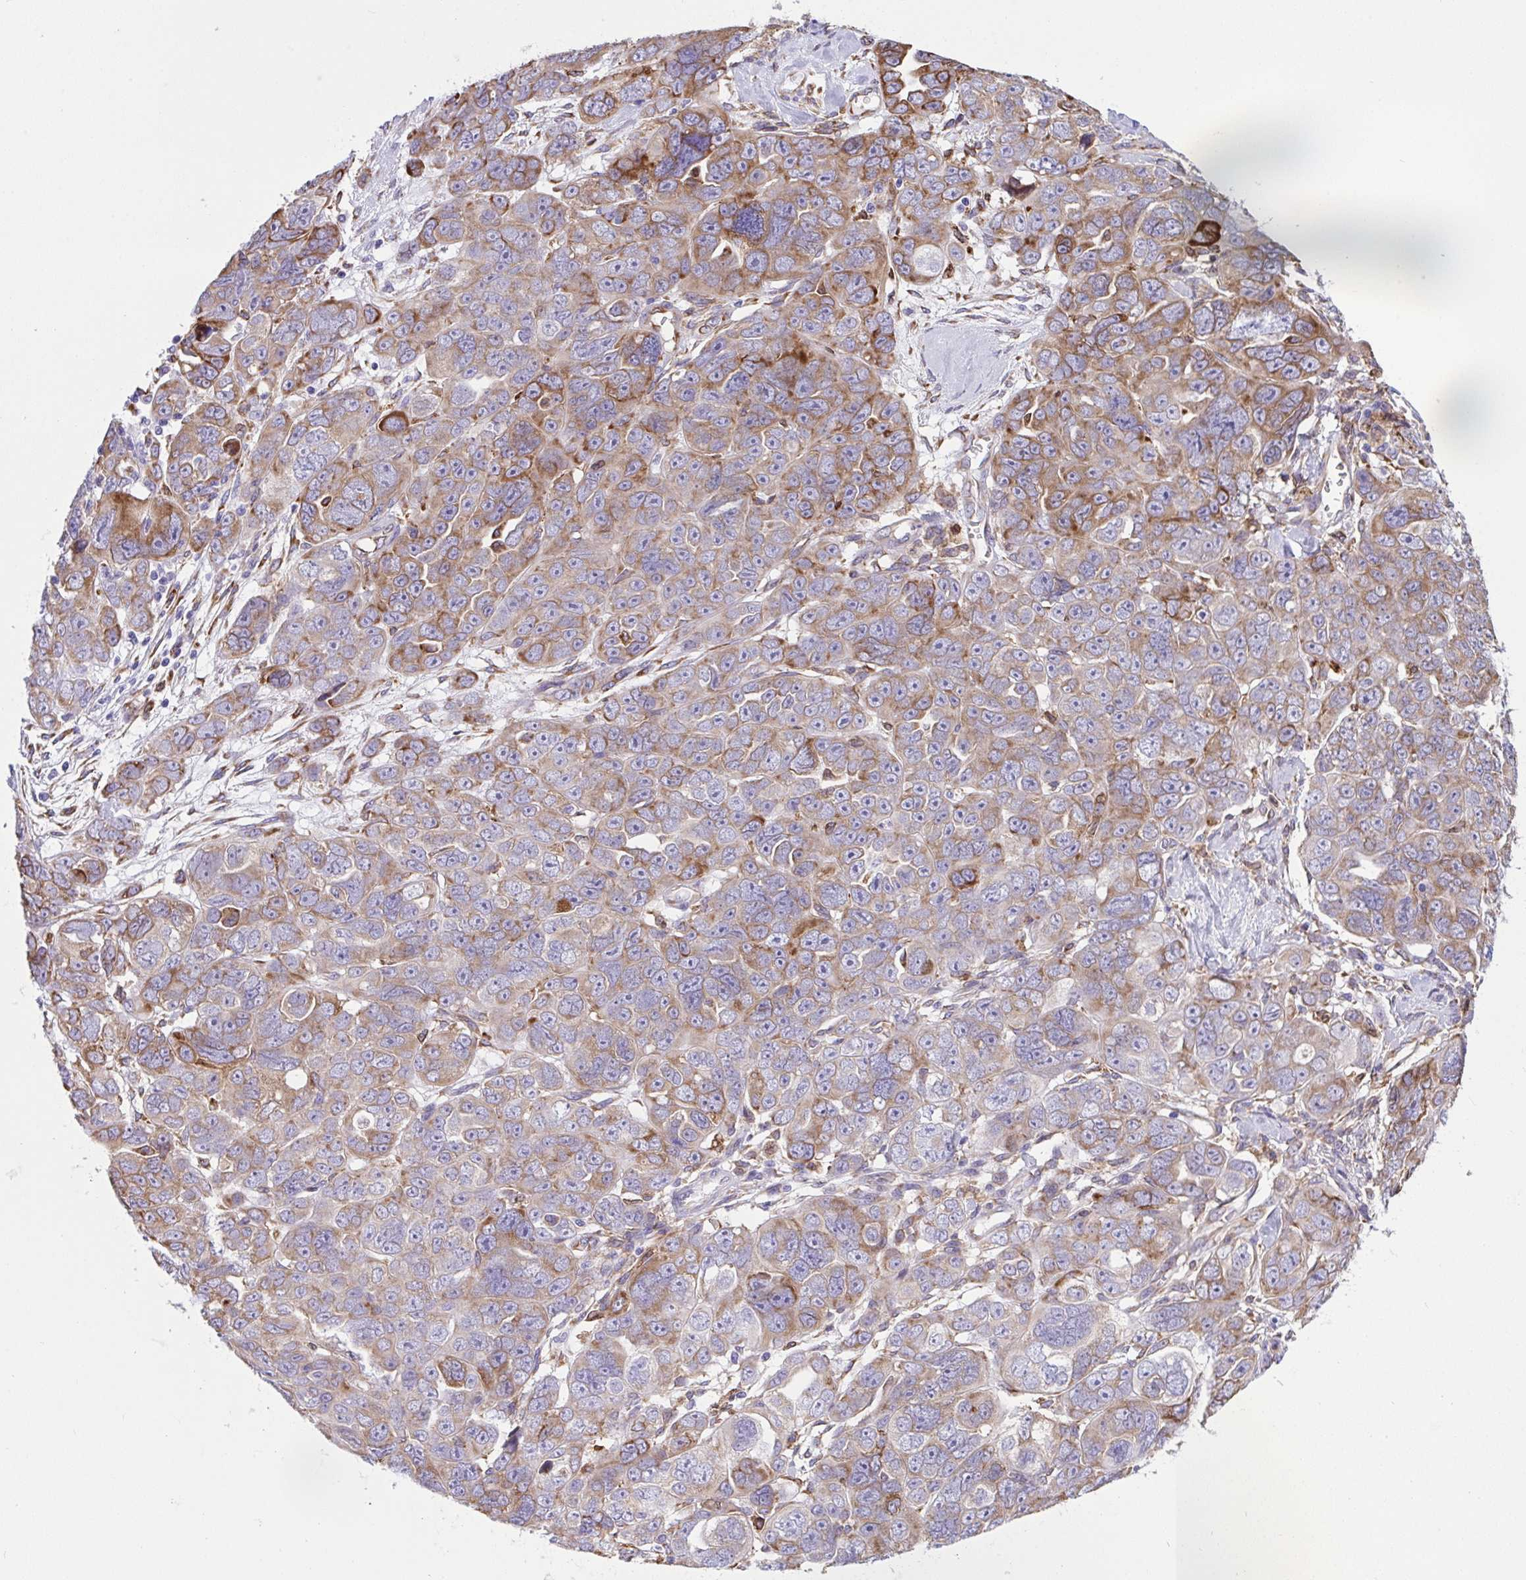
{"staining": {"intensity": "moderate", "quantity": "25%-75%", "location": "cytoplasmic/membranous"}, "tissue": "ovarian cancer", "cell_type": "Tumor cells", "image_type": "cancer", "snomed": [{"axis": "morphology", "description": "Cystadenocarcinoma, serous, NOS"}, {"axis": "topography", "description": "Ovary"}], "caption": "Immunohistochemical staining of human ovarian cancer reveals moderate cytoplasmic/membranous protein staining in about 25%-75% of tumor cells.", "gene": "ASPH", "patient": {"sex": "female", "age": 63}}